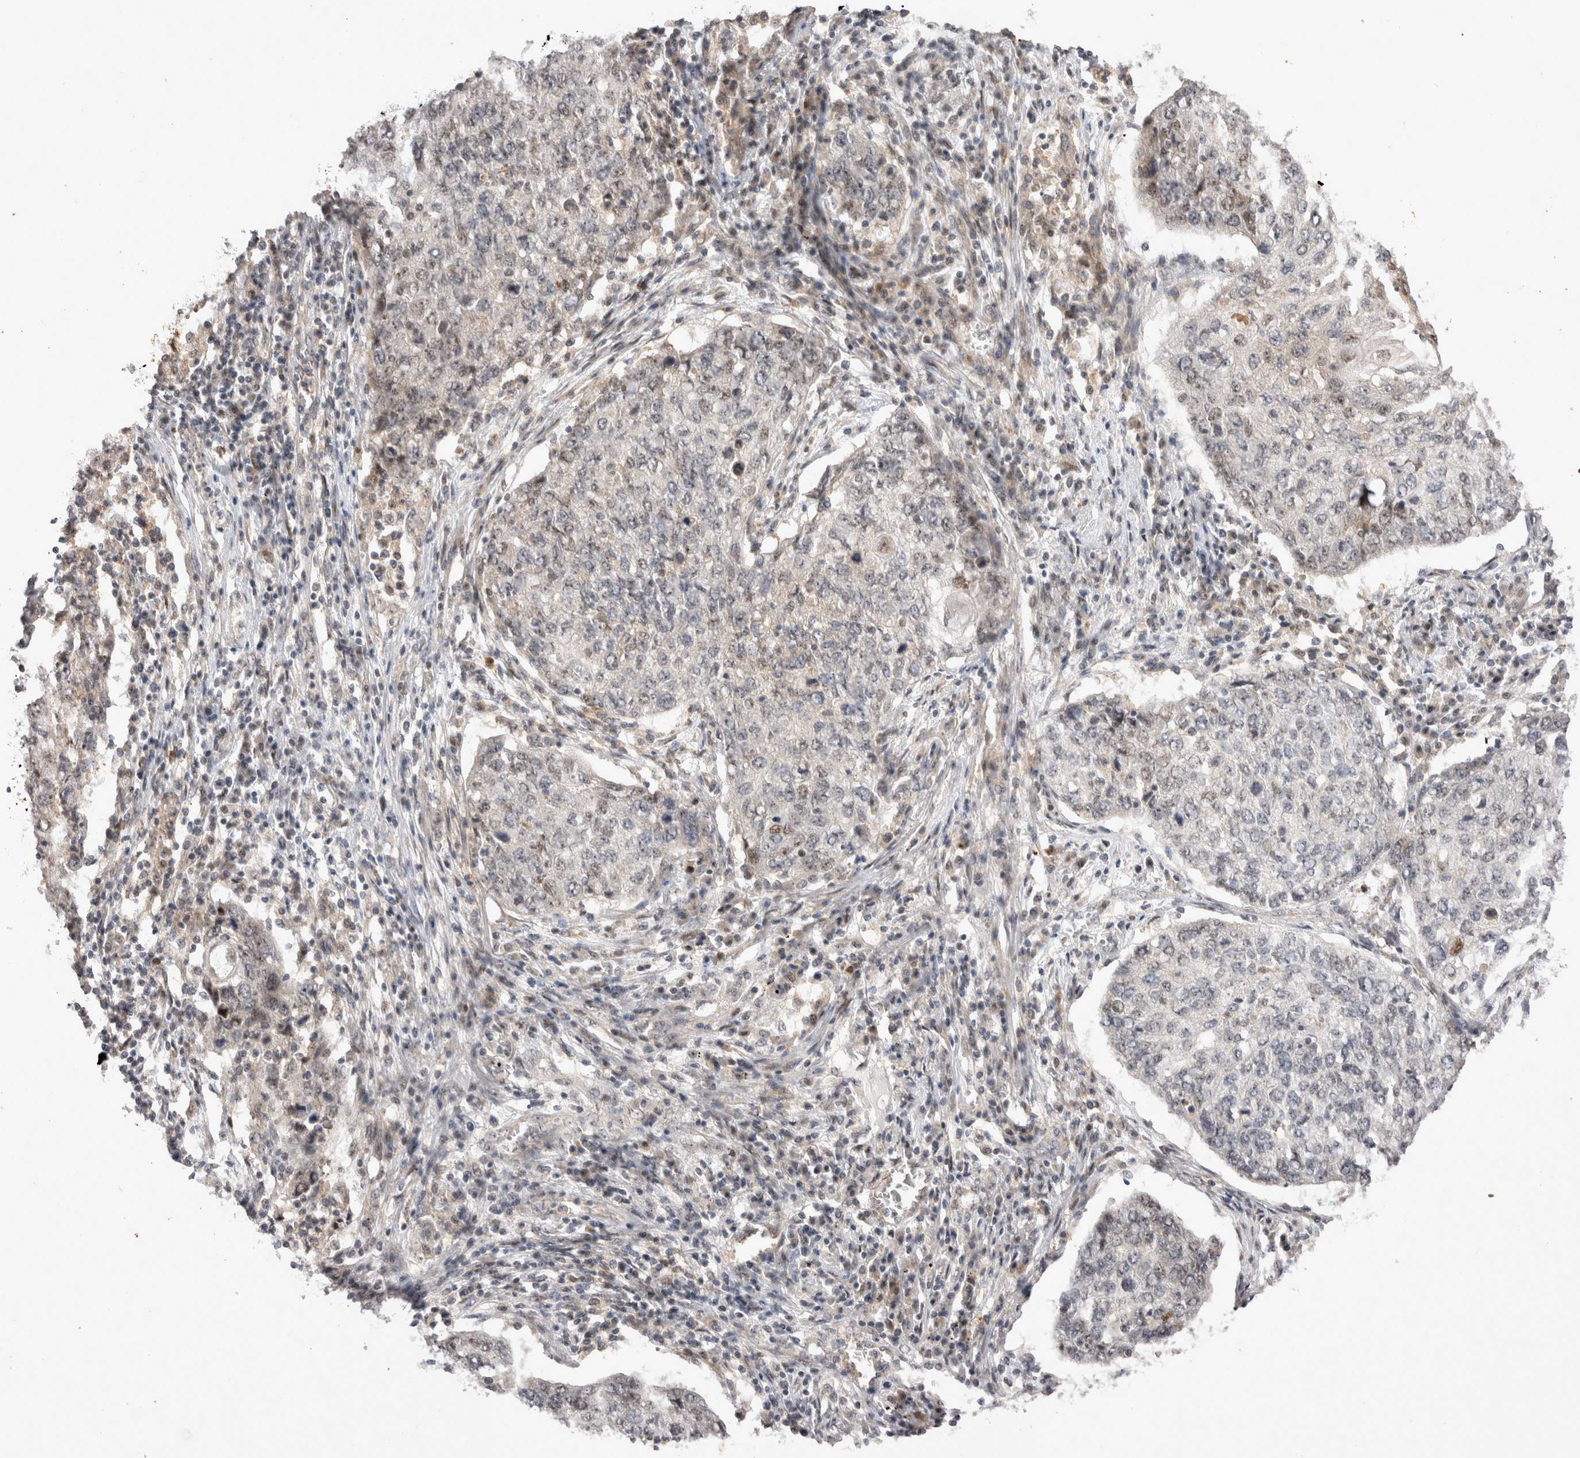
{"staining": {"intensity": "weak", "quantity": "<25%", "location": "nuclear"}, "tissue": "lung cancer", "cell_type": "Tumor cells", "image_type": "cancer", "snomed": [{"axis": "morphology", "description": "Squamous cell carcinoma, NOS"}, {"axis": "topography", "description": "Lung"}], "caption": "High magnification brightfield microscopy of lung squamous cell carcinoma stained with DAB (brown) and counterstained with hematoxylin (blue): tumor cells show no significant staining.", "gene": "STK11", "patient": {"sex": "female", "age": 63}}